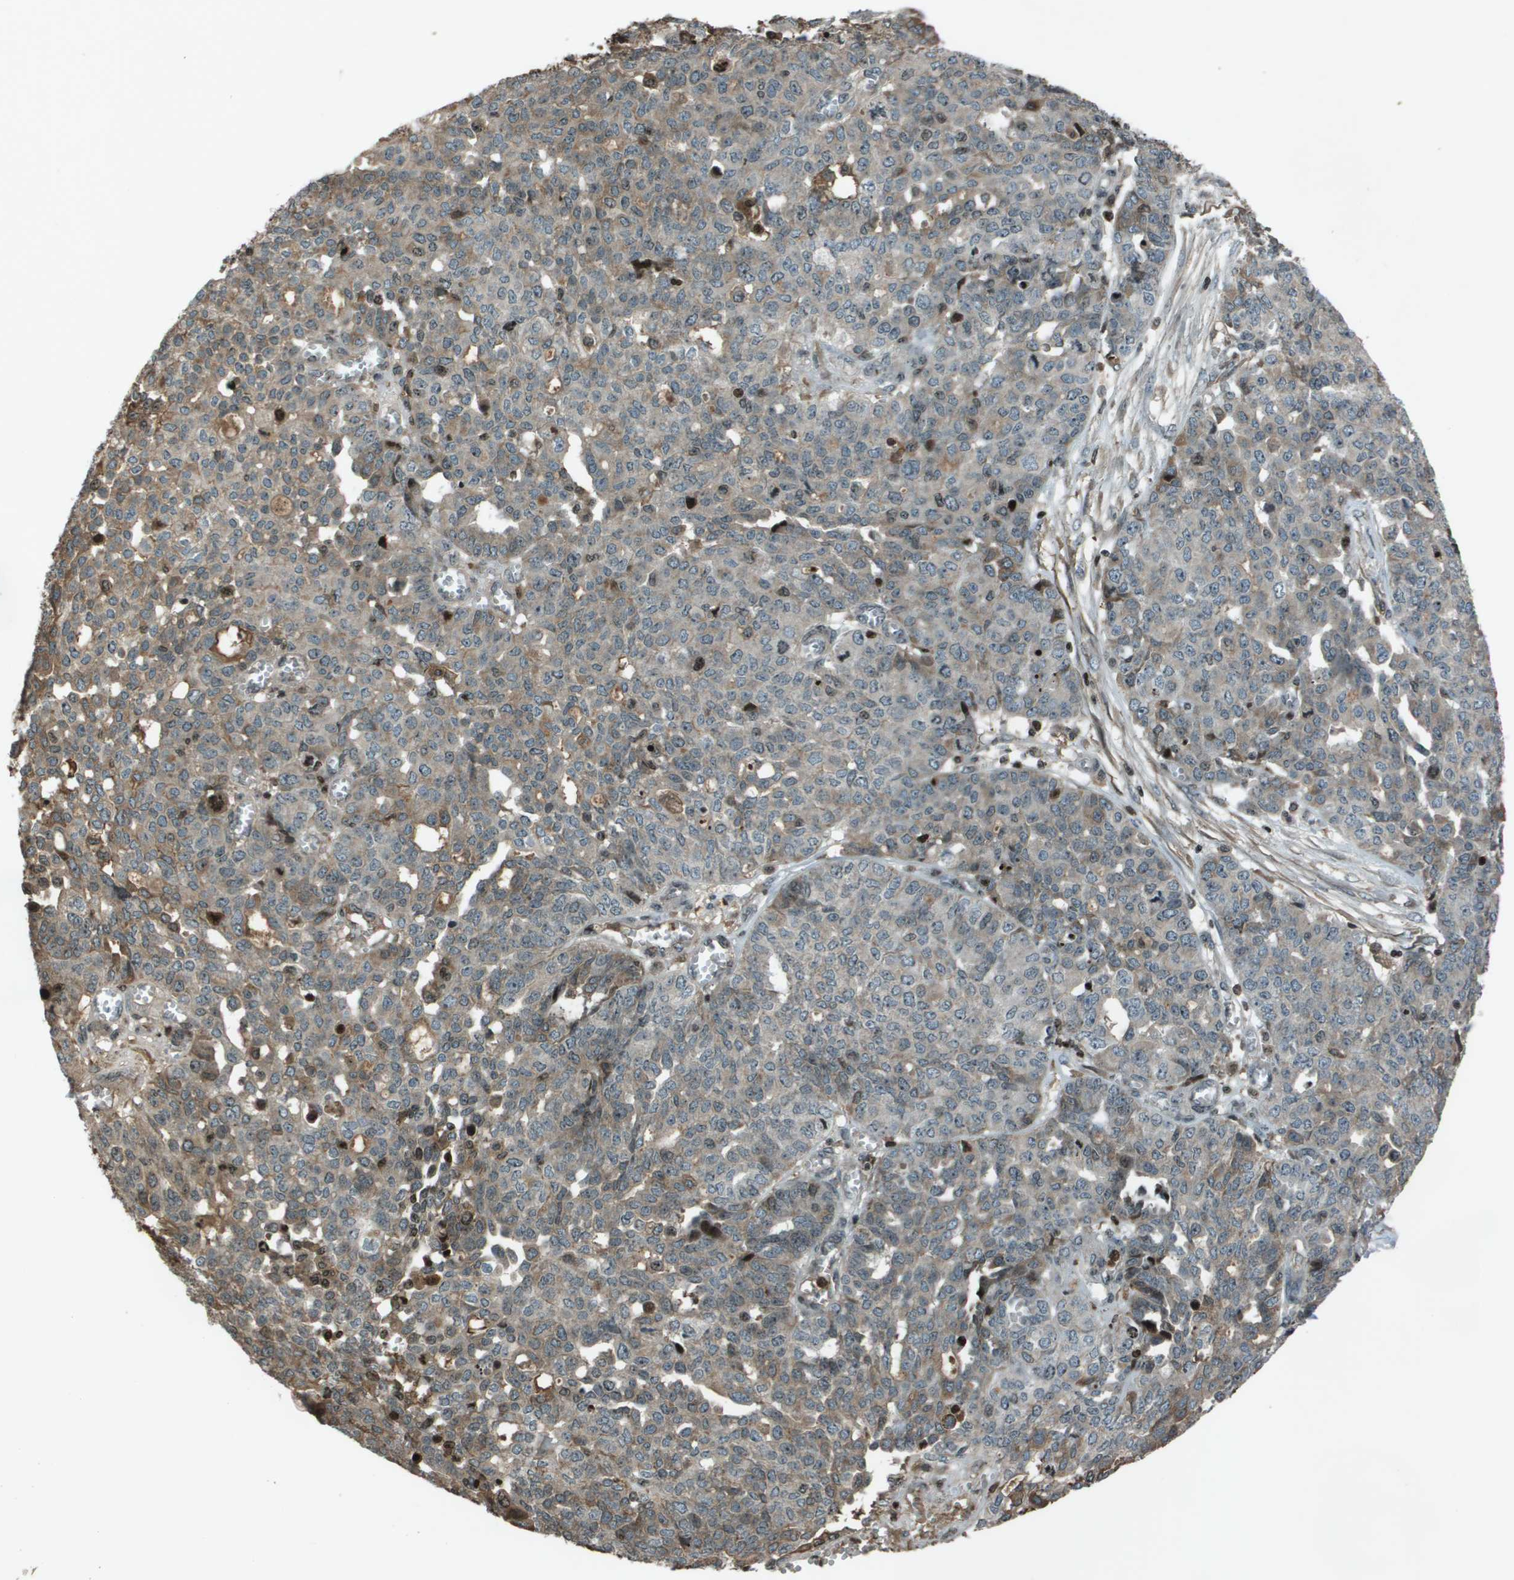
{"staining": {"intensity": "moderate", "quantity": "<25%", "location": "cytoplasmic/membranous"}, "tissue": "ovarian cancer", "cell_type": "Tumor cells", "image_type": "cancer", "snomed": [{"axis": "morphology", "description": "Cystadenocarcinoma, serous, NOS"}, {"axis": "topography", "description": "Ovary"}], "caption": "There is low levels of moderate cytoplasmic/membranous expression in tumor cells of ovarian cancer, as demonstrated by immunohistochemical staining (brown color).", "gene": "CXCL12", "patient": {"sex": "female", "age": 56}}